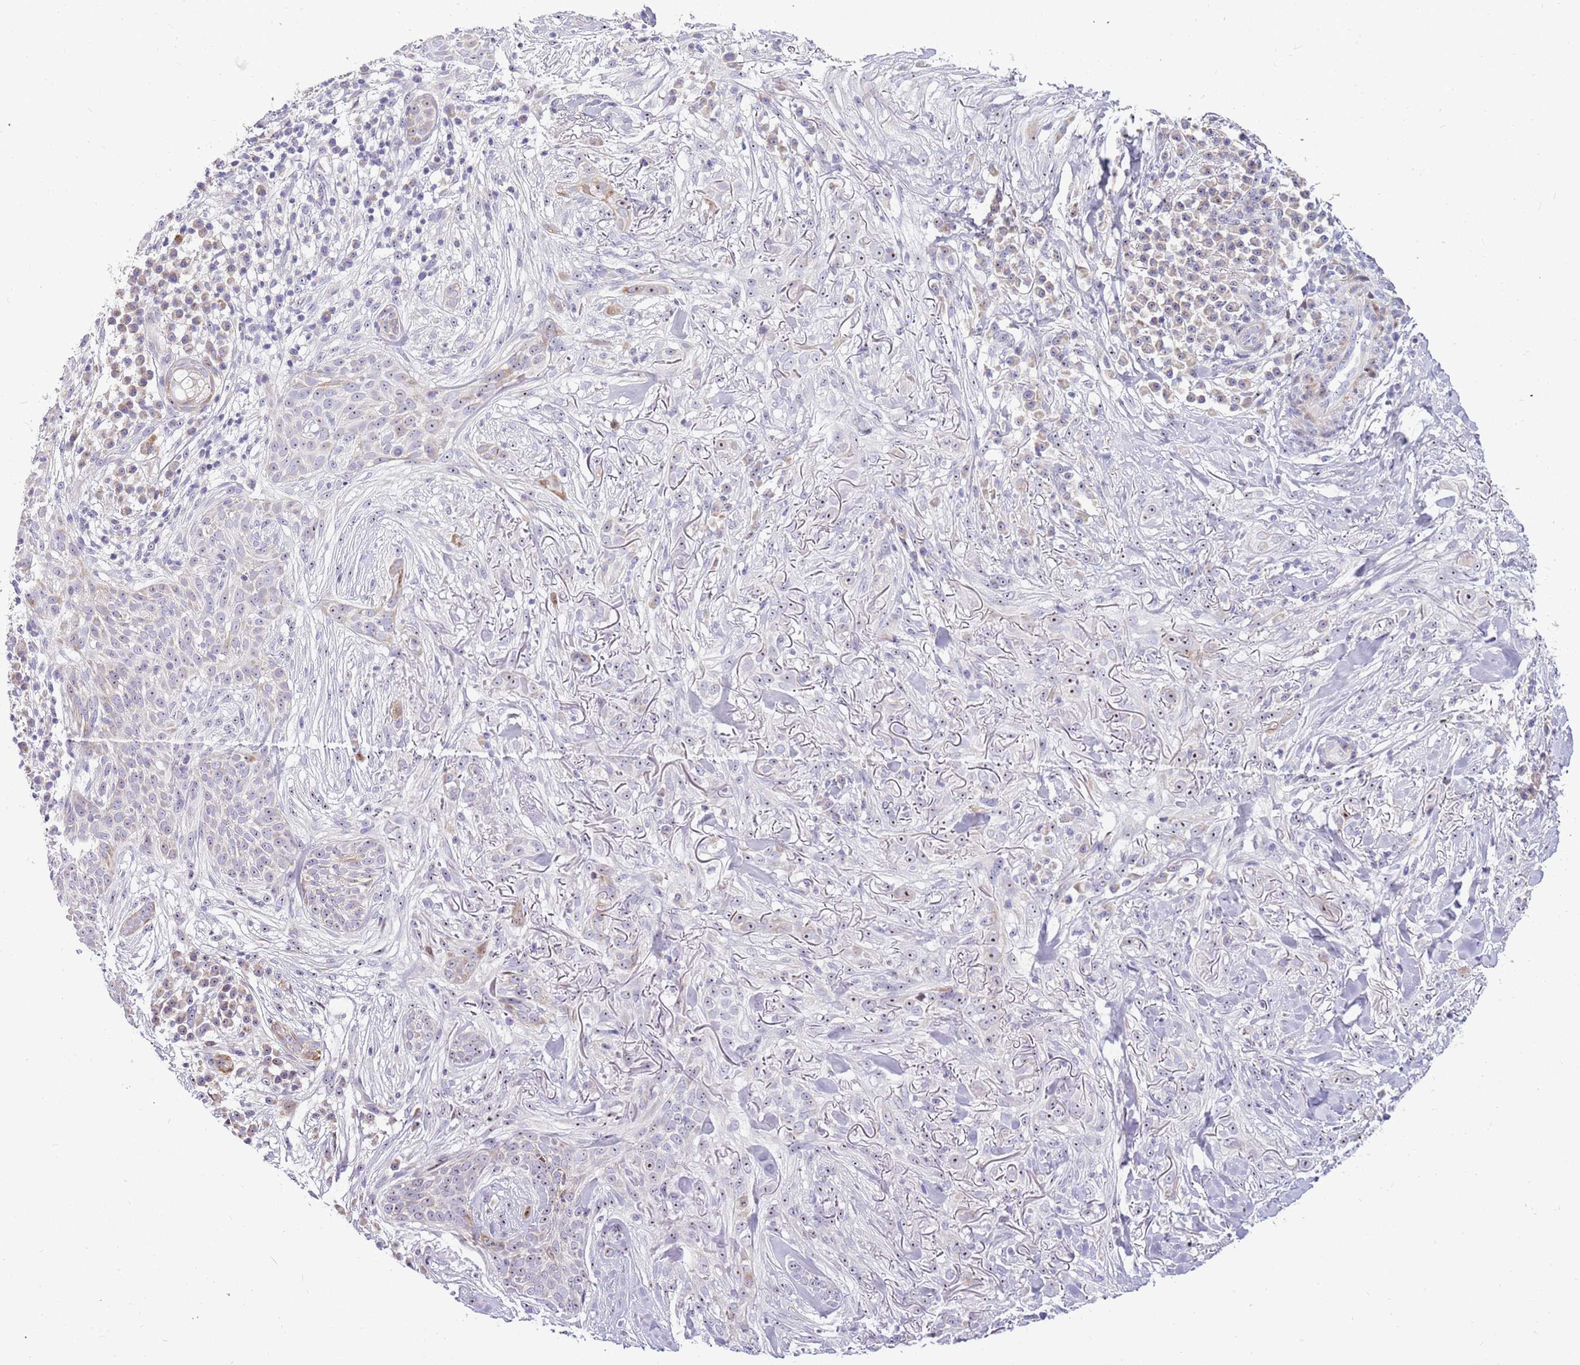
{"staining": {"intensity": "weak", "quantity": "<25%", "location": "nuclear"}, "tissue": "skin cancer", "cell_type": "Tumor cells", "image_type": "cancer", "snomed": [{"axis": "morphology", "description": "Basal cell carcinoma"}, {"axis": "topography", "description": "Skin"}], "caption": "Immunohistochemistry (IHC) image of neoplastic tissue: human skin cancer stained with DAB (3,3'-diaminobenzidine) shows no significant protein positivity in tumor cells.", "gene": "DNAJA3", "patient": {"sex": "male", "age": 72}}